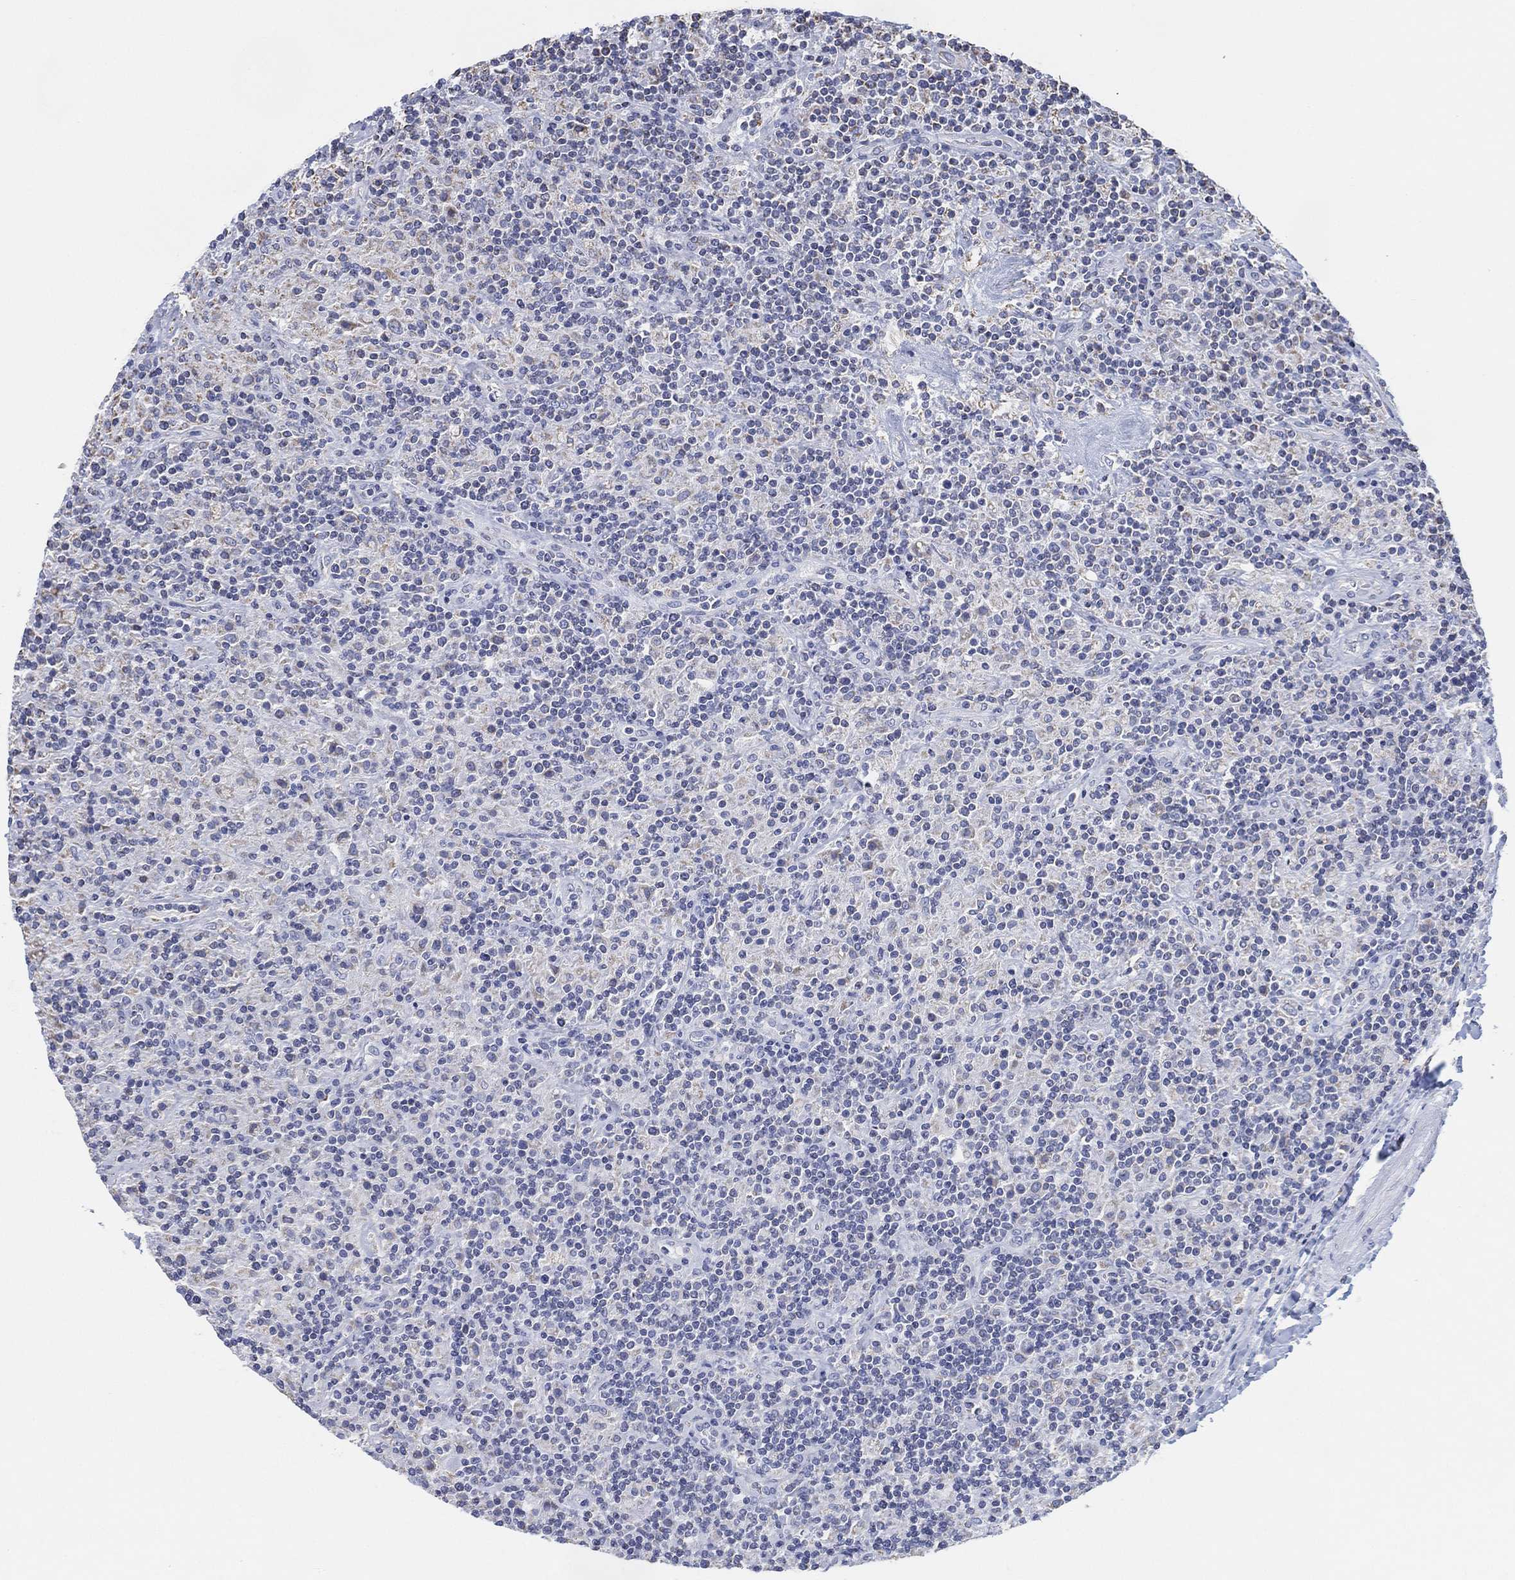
{"staining": {"intensity": "negative", "quantity": "none", "location": "none"}, "tissue": "lymphoma", "cell_type": "Tumor cells", "image_type": "cancer", "snomed": [{"axis": "morphology", "description": "Hodgkin's disease, NOS"}, {"axis": "topography", "description": "Lymph node"}], "caption": "Protein analysis of lymphoma reveals no significant positivity in tumor cells.", "gene": "CFTR", "patient": {"sex": "male", "age": 70}}